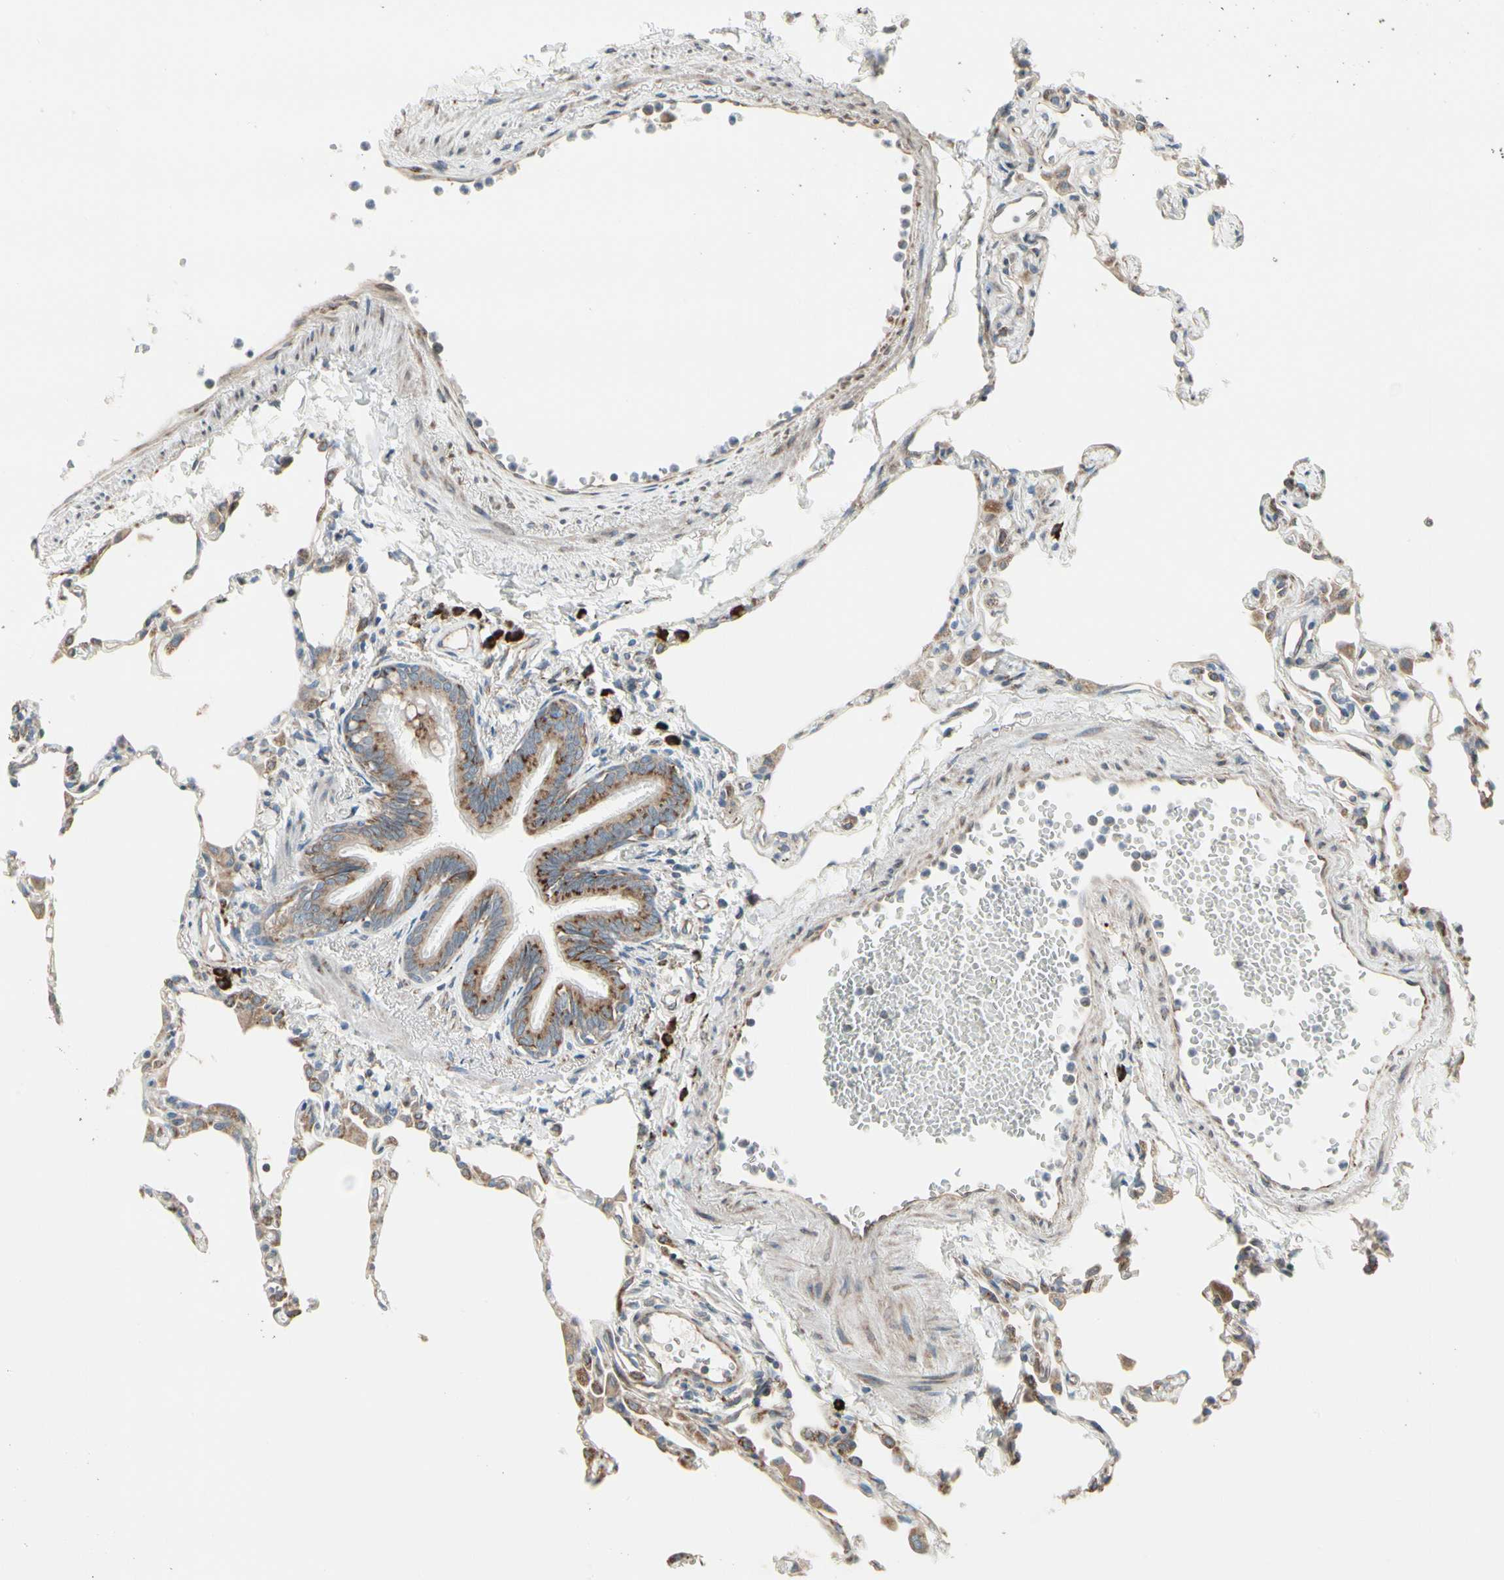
{"staining": {"intensity": "weak", "quantity": "<25%", "location": "cytoplasmic/membranous"}, "tissue": "lung", "cell_type": "Alveolar cells", "image_type": "normal", "snomed": [{"axis": "morphology", "description": "Normal tissue, NOS"}, {"axis": "topography", "description": "Lung"}], "caption": "Immunohistochemical staining of unremarkable lung exhibits no significant positivity in alveolar cells. (Brightfield microscopy of DAB immunohistochemistry (IHC) at high magnification).", "gene": "FNDC3A", "patient": {"sex": "female", "age": 49}}